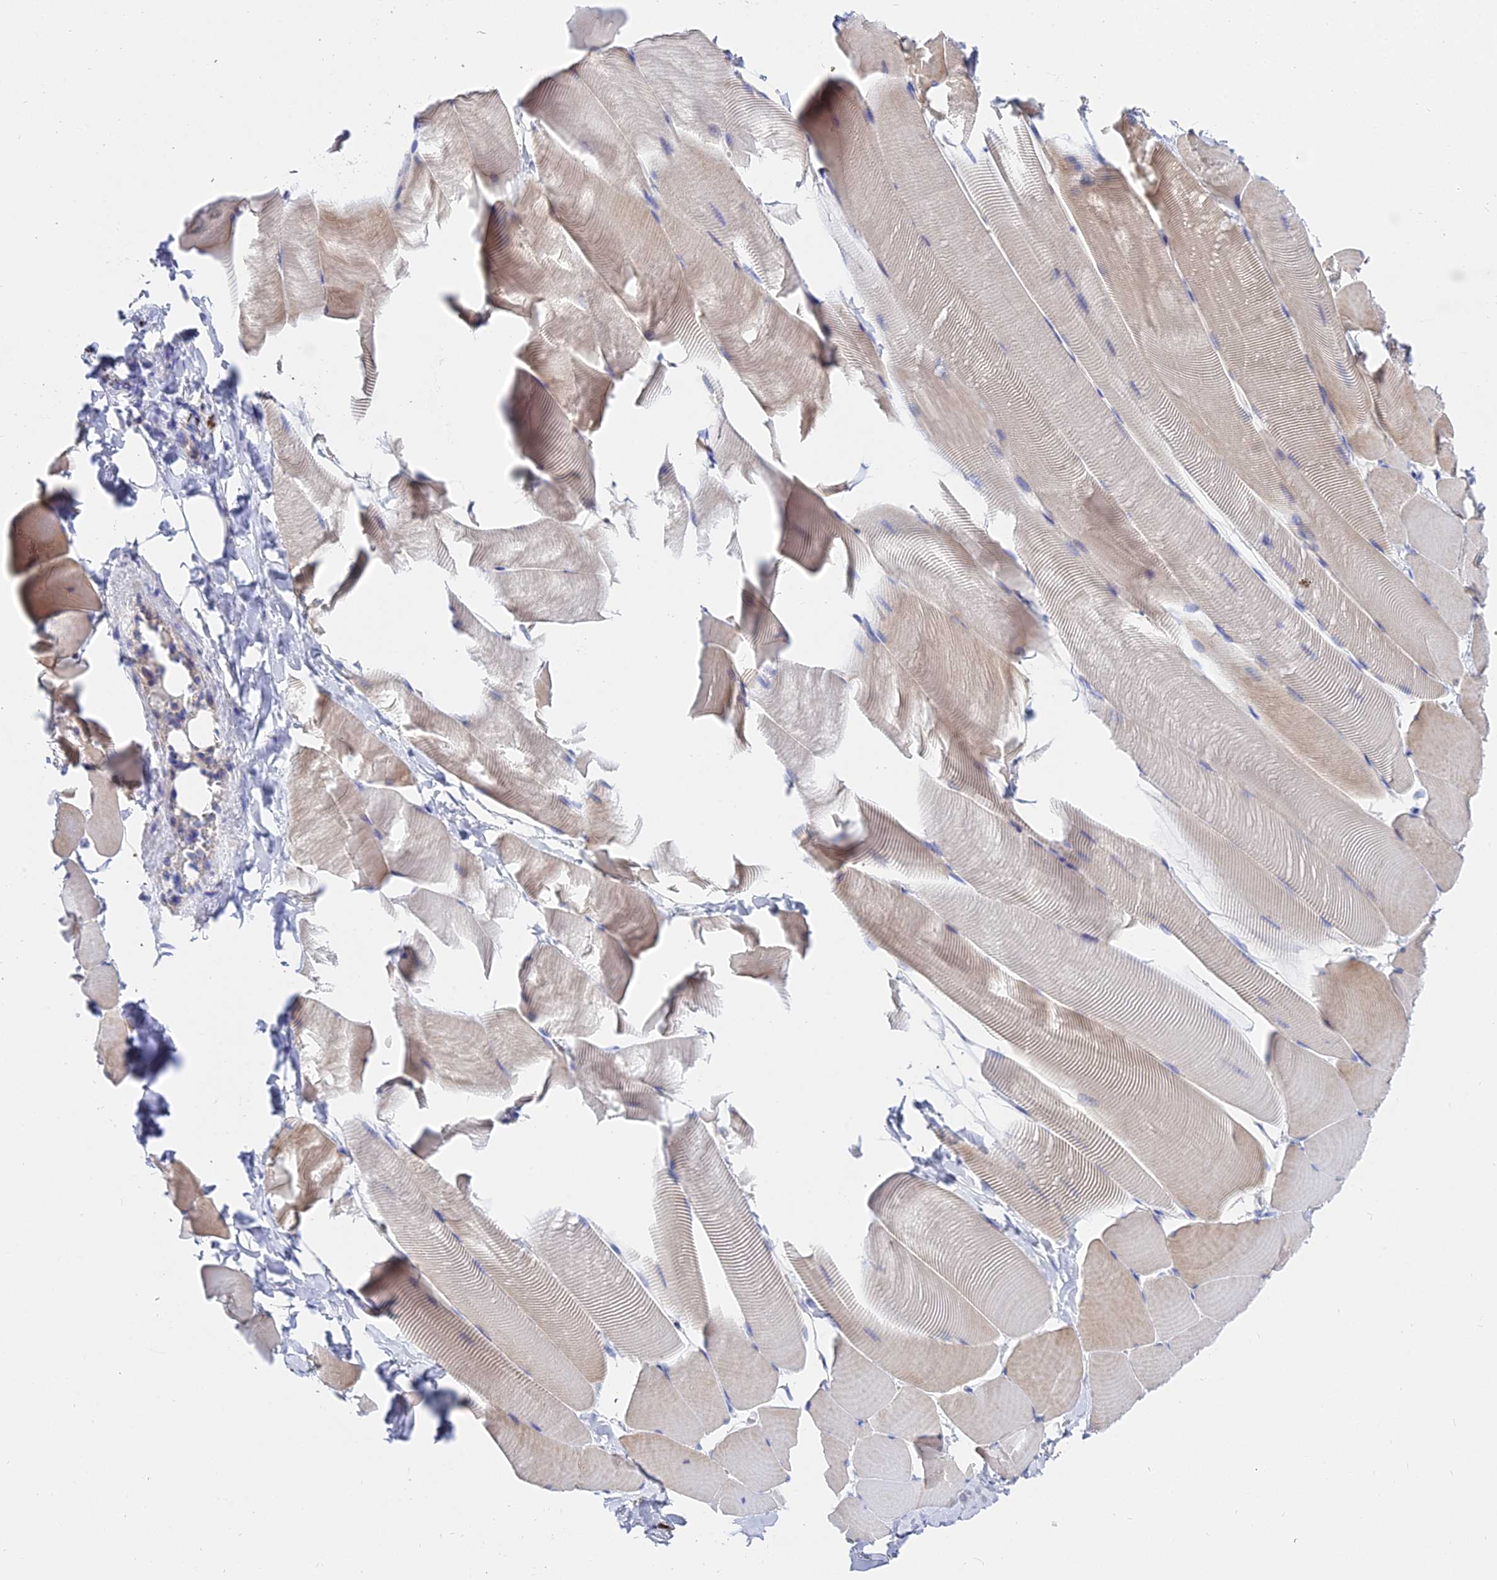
{"staining": {"intensity": "weak", "quantity": "25%-75%", "location": "cytoplasmic/membranous"}, "tissue": "skeletal muscle", "cell_type": "Myocytes", "image_type": "normal", "snomed": [{"axis": "morphology", "description": "Normal tissue, NOS"}, {"axis": "topography", "description": "Skeletal muscle"}], "caption": "Immunohistochemical staining of normal skeletal muscle exhibits weak cytoplasmic/membranous protein expression in about 25%-75% of myocytes. The staining is performed using DAB brown chromogen to label protein expression. The nuclei are counter-stained blue using hematoxylin.", "gene": "APOBEC3H", "patient": {"sex": "male", "age": 25}}